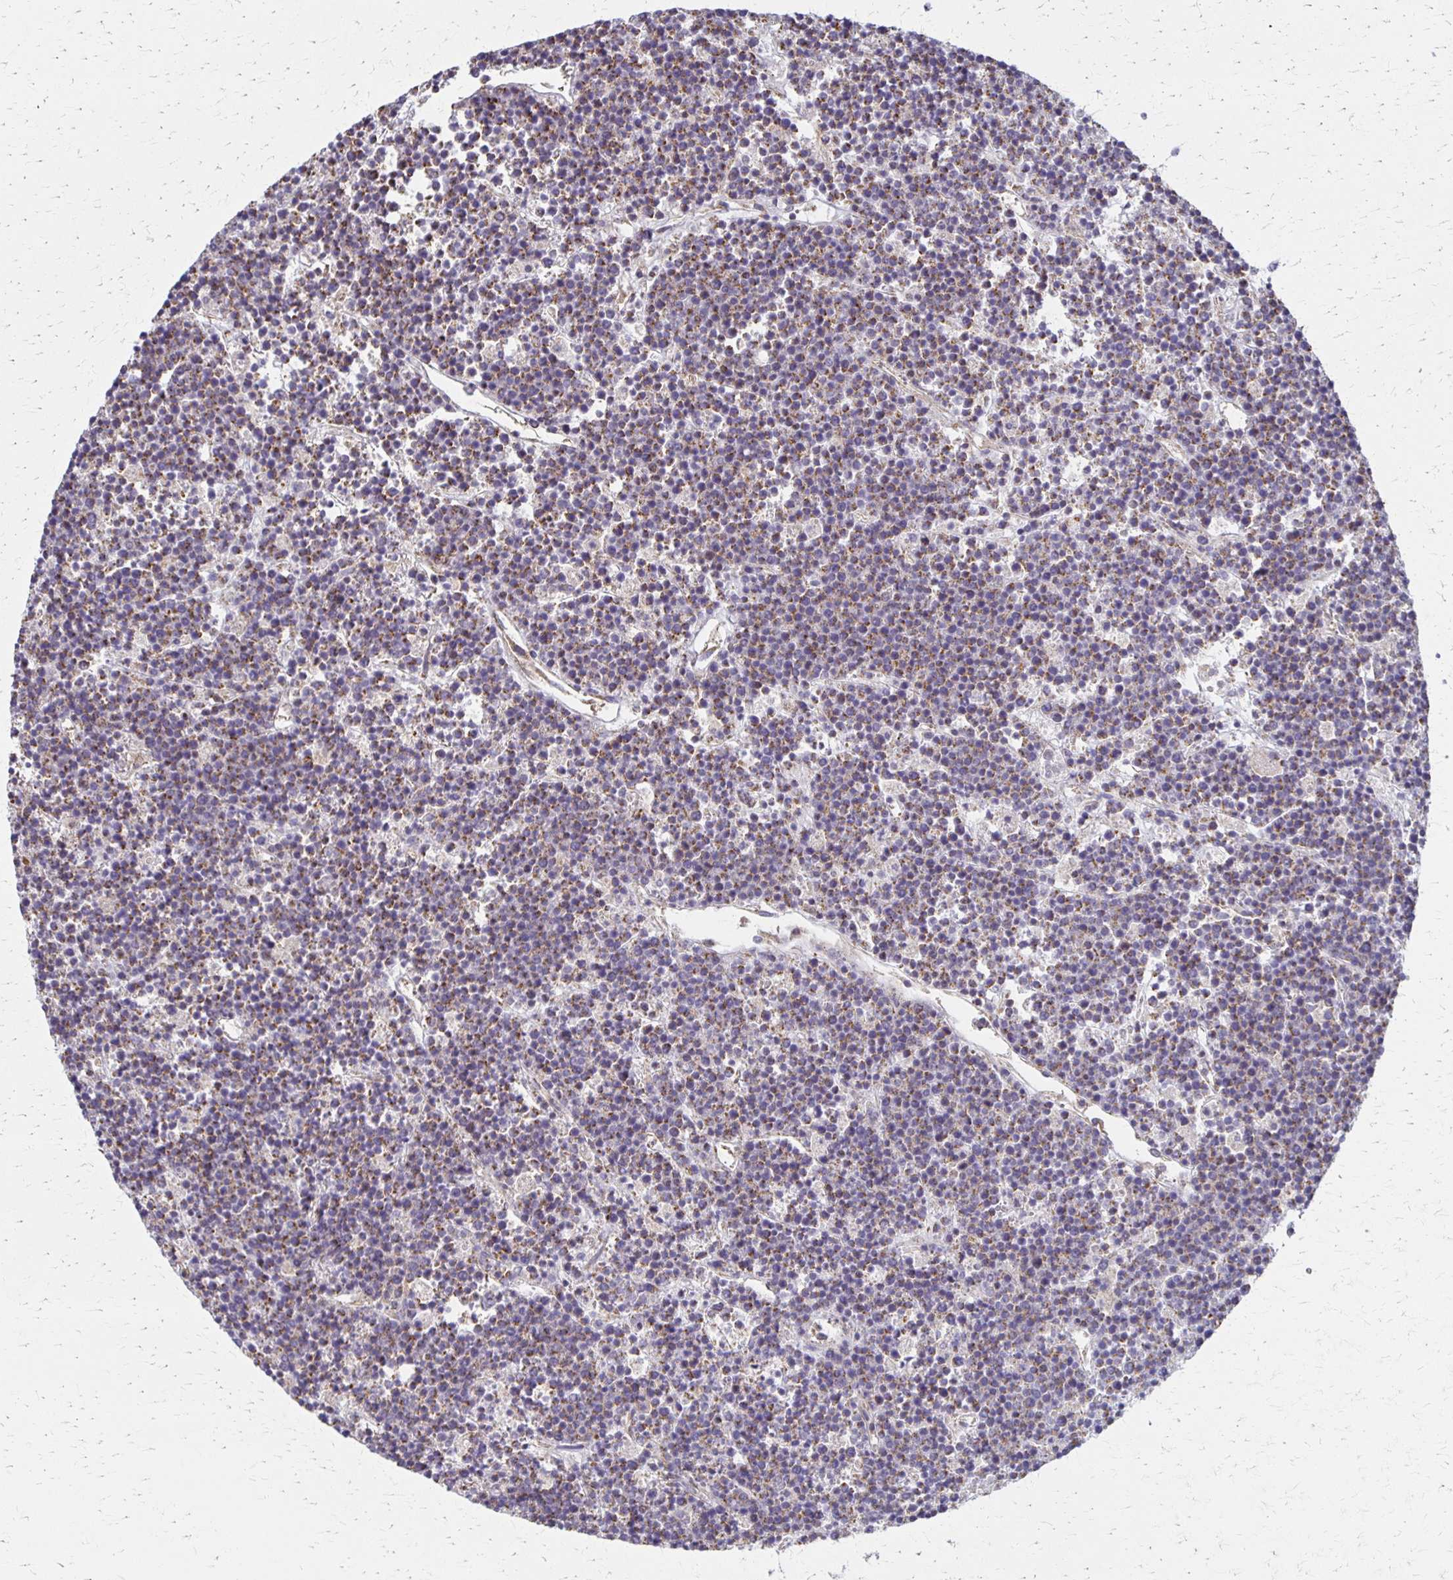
{"staining": {"intensity": "weak", "quantity": "<25%", "location": "cytoplasmic/membranous"}, "tissue": "lymphoma", "cell_type": "Tumor cells", "image_type": "cancer", "snomed": [{"axis": "morphology", "description": "Malignant lymphoma, non-Hodgkin's type, High grade"}, {"axis": "topography", "description": "Ovary"}], "caption": "The image shows no significant positivity in tumor cells of high-grade malignant lymphoma, non-Hodgkin's type. The staining is performed using DAB brown chromogen with nuclei counter-stained in using hematoxylin.", "gene": "EIF4EBP2", "patient": {"sex": "female", "age": 56}}